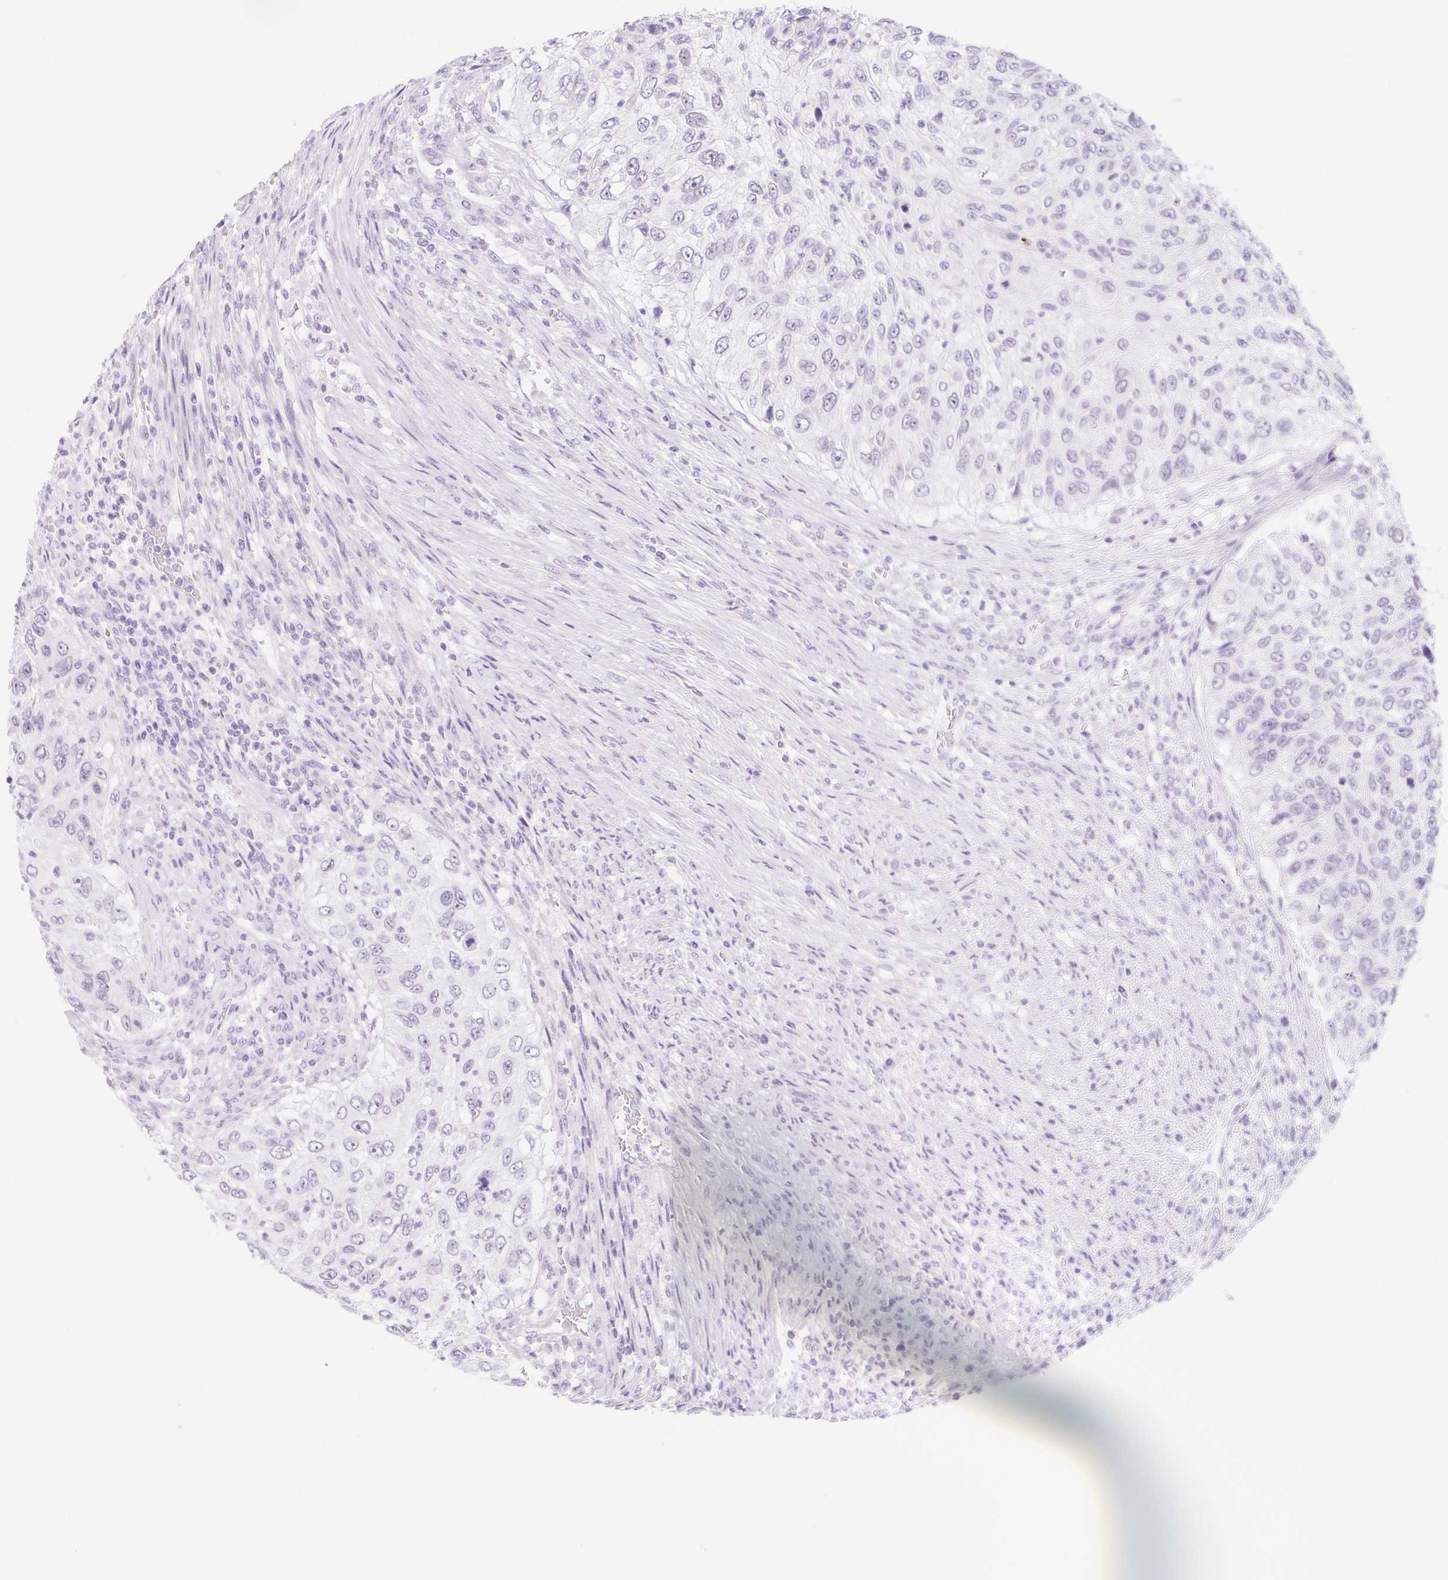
{"staining": {"intensity": "negative", "quantity": "none", "location": "none"}, "tissue": "urothelial cancer", "cell_type": "Tumor cells", "image_type": "cancer", "snomed": [{"axis": "morphology", "description": "Urothelial carcinoma, High grade"}, {"axis": "topography", "description": "Urinary bladder"}], "caption": "Urothelial carcinoma (high-grade) stained for a protein using IHC exhibits no expression tumor cells.", "gene": "CYP21A2", "patient": {"sex": "female", "age": 60}}